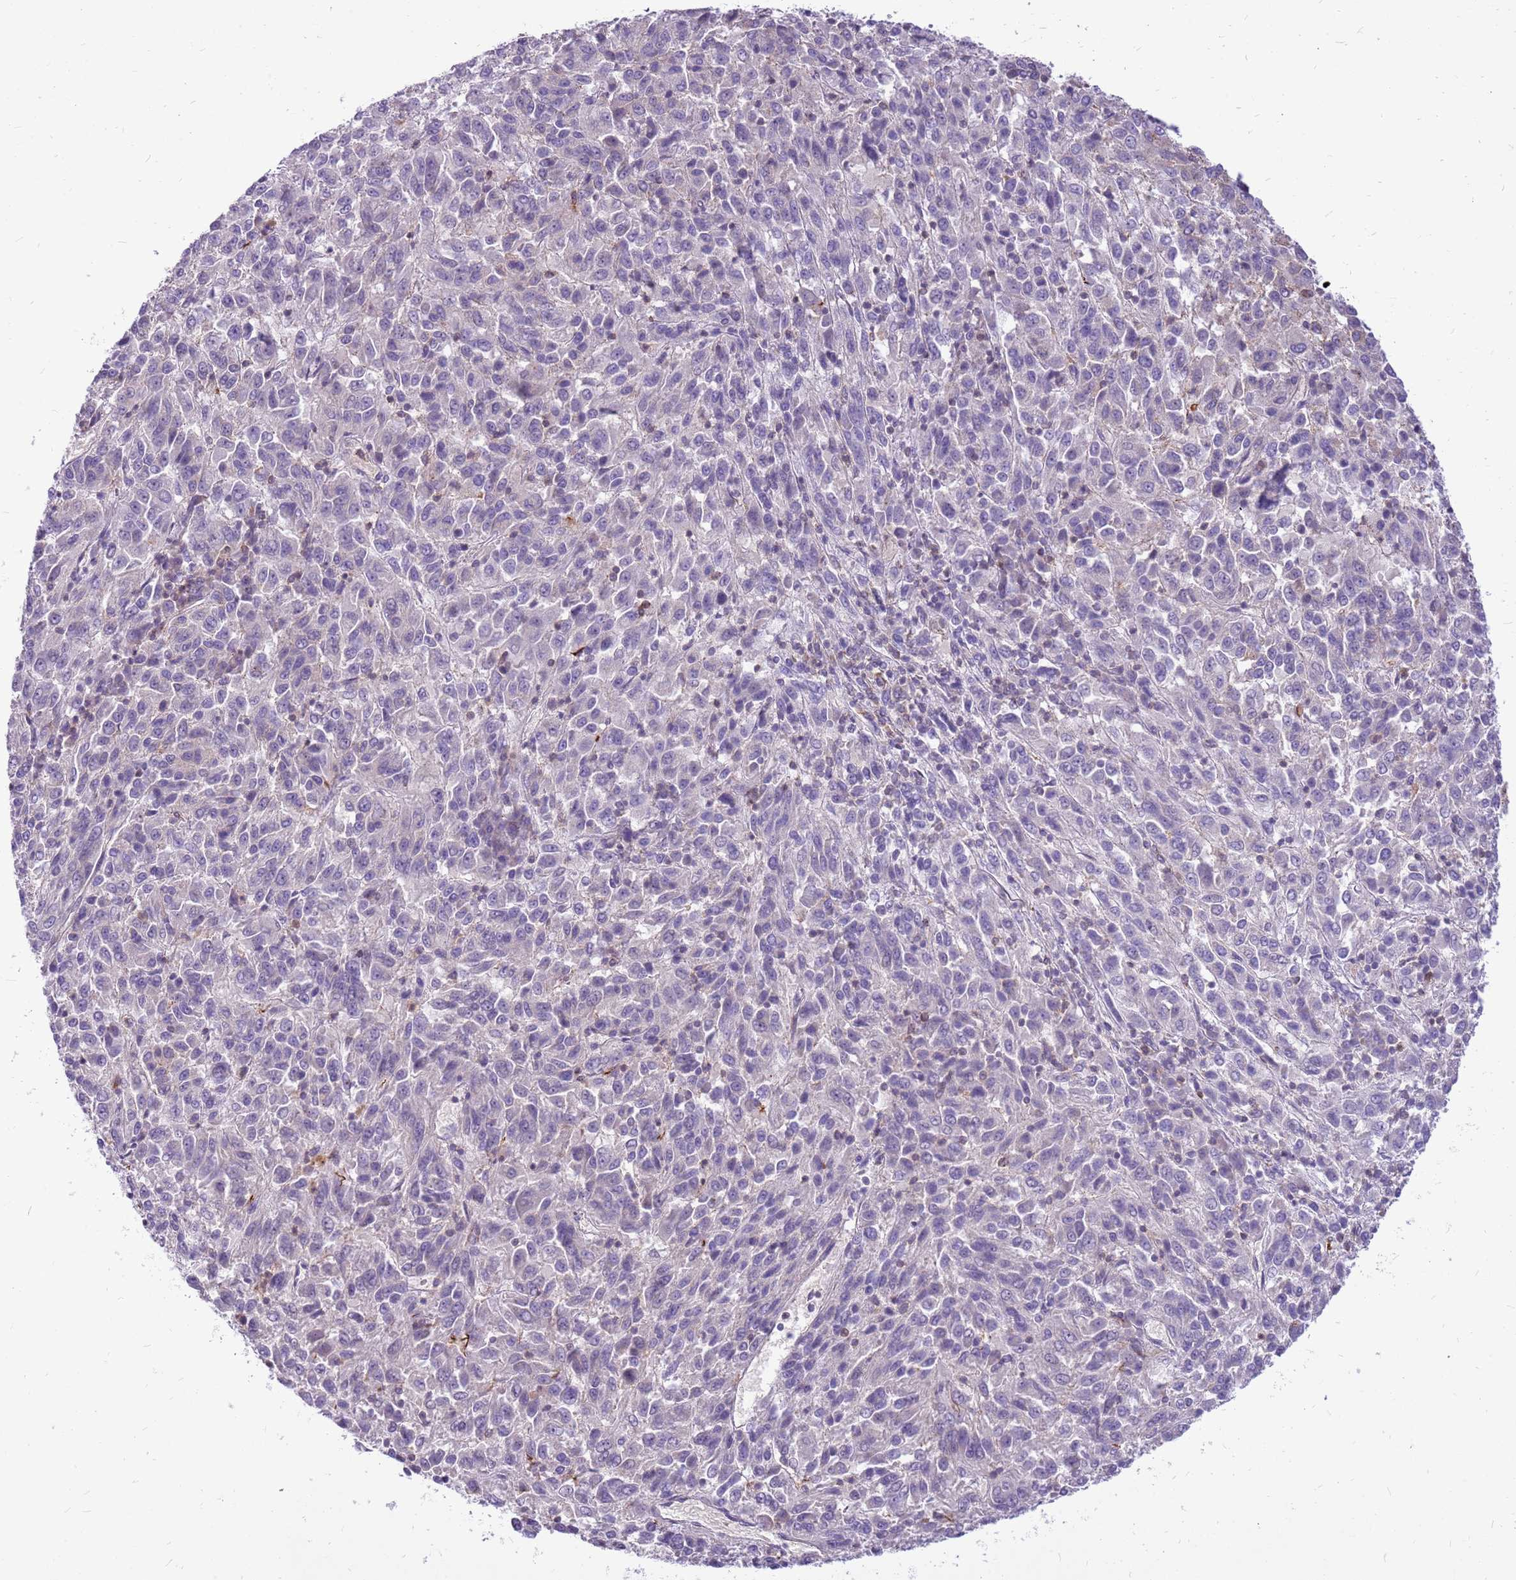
{"staining": {"intensity": "weak", "quantity": "<25%", "location": "cytoplasmic/membranous"}, "tissue": "melanoma", "cell_type": "Tumor cells", "image_type": "cancer", "snomed": [{"axis": "morphology", "description": "Malignant melanoma, Metastatic site"}, {"axis": "topography", "description": "Lung"}], "caption": "Immunohistochemistry histopathology image of neoplastic tissue: human melanoma stained with DAB (3,3'-diaminobenzidine) shows no significant protein expression in tumor cells.", "gene": "WDR90", "patient": {"sex": "male", "age": 64}}